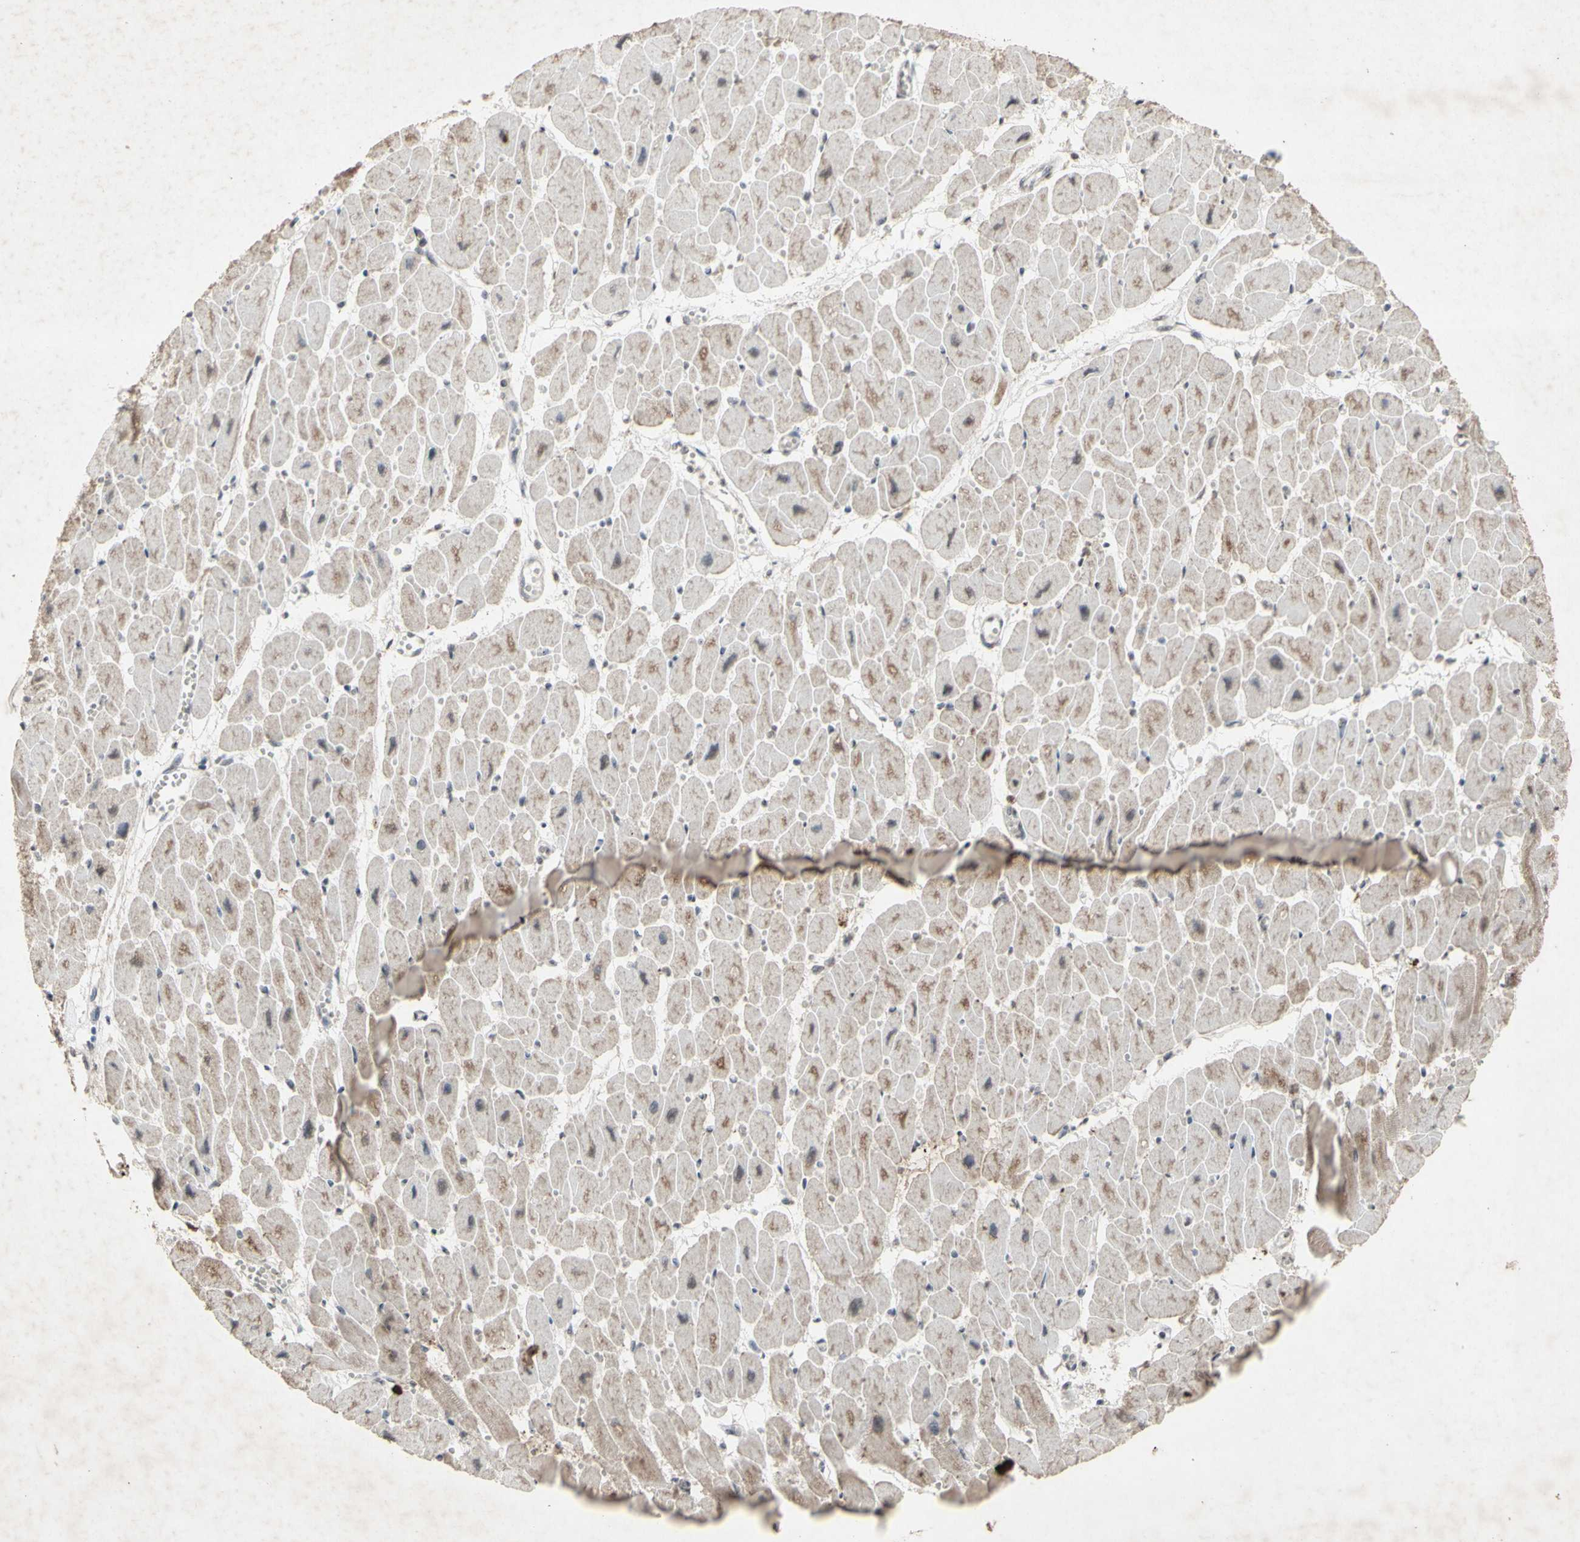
{"staining": {"intensity": "moderate", "quantity": "25%-75%", "location": "nuclear"}, "tissue": "heart muscle", "cell_type": "Cardiomyocytes", "image_type": "normal", "snomed": [{"axis": "morphology", "description": "Normal tissue, NOS"}, {"axis": "topography", "description": "Heart"}], "caption": "This micrograph shows immunohistochemistry (IHC) staining of benign human heart muscle, with medium moderate nuclear staining in approximately 25%-75% of cardiomyocytes.", "gene": "CENPB", "patient": {"sex": "female", "age": 54}}